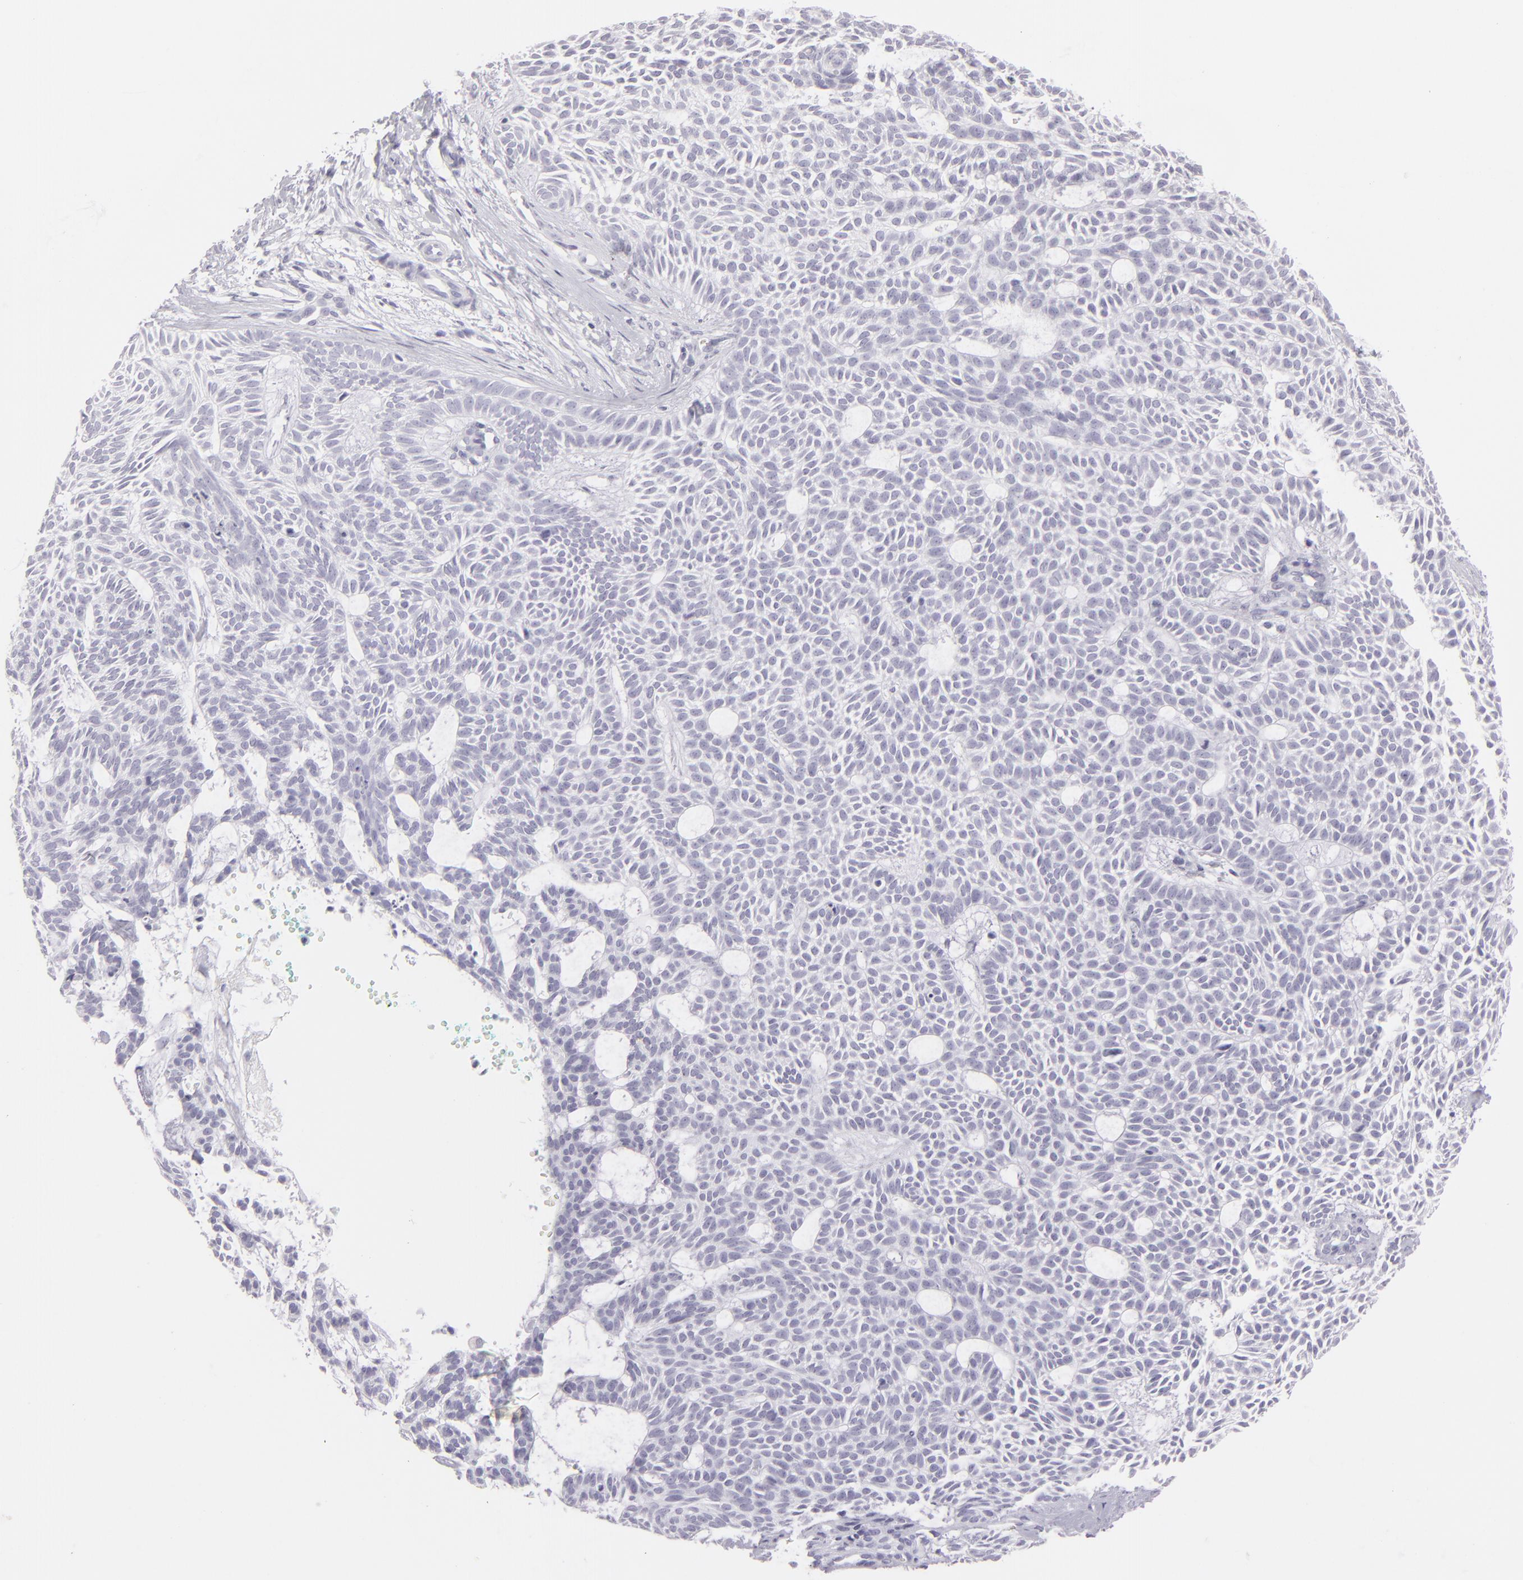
{"staining": {"intensity": "negative", "quantity": "none", "location": "none"}, "tissue": "skin cancer", "cell_type": "Tumor cells", "image_type": "cancer", "snomed": [{"axis": "morphology", "description": "Basal cell carcinoma"}, {"axis": "topography", "description": "Skin"}], "caption": "This is a photomicrograph of immunohistochemistry (IHC) staining of basal cell carcinoma (skin), which shows no expression in tumor cells. (DAB immunohistochemistry (IHC), high magnification).", "gene": "FLG", "patient": {"sex": "male", "age": 75}}